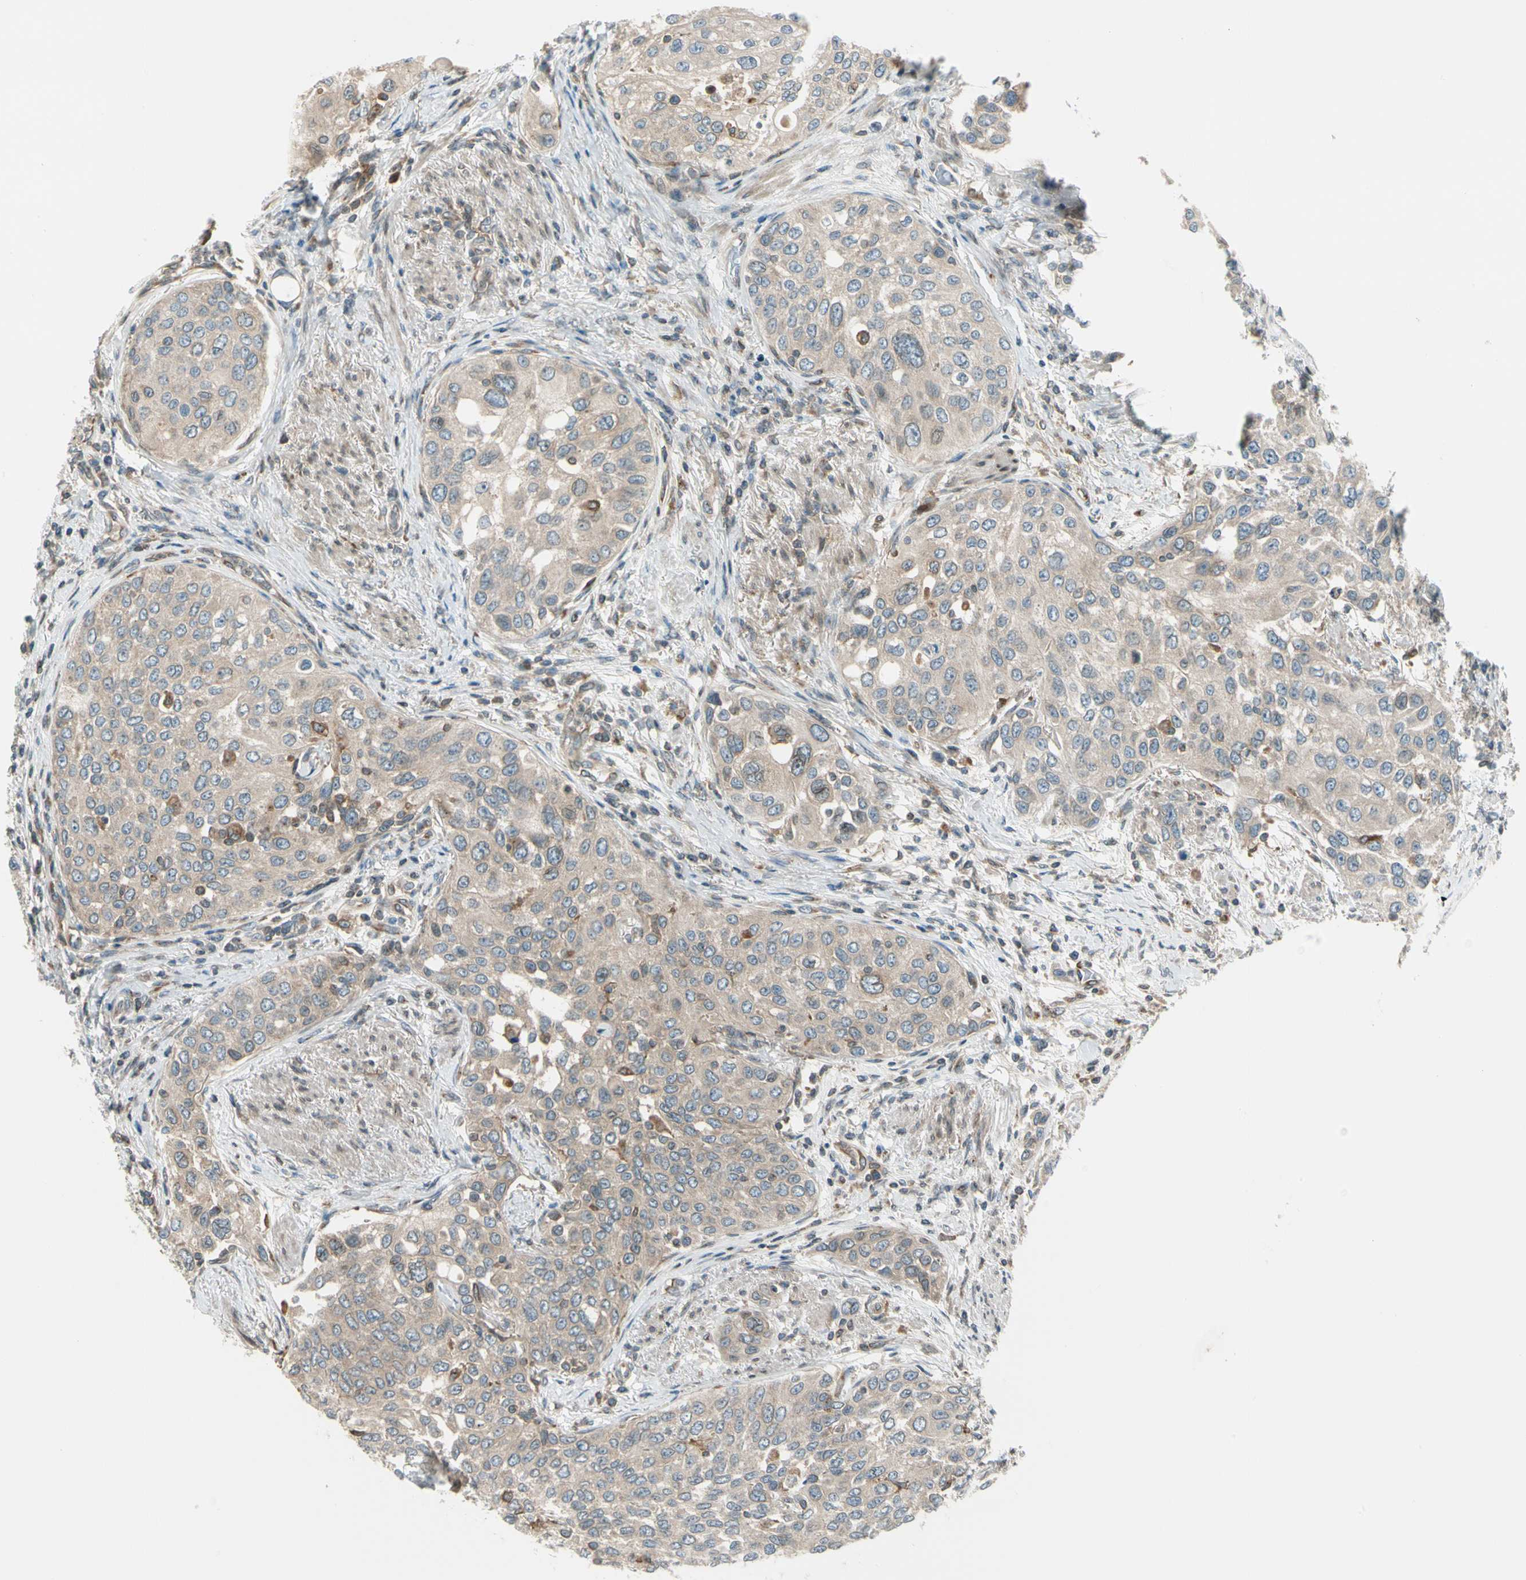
{"staining": {"intensity": "weak", "quantity": ">75%", "location": "cytoplasmic/membranous"}, "tissue": "urothelial cancer", "cell_type": "Tumor cells", "image_type": "cancer", "snomed": [{"axis": "morphology", "description": "Urothelial carcinoma, High grade"}, {"axis": "topography", "description": "Urinary bladder"}], "caption": "Protein expression analysis of urothelial carcinoma (high-grade) demonstrates weak cytoplasmic/membranous positivity in approximately >75% of tumor cells. The protein is shown in brown color, while the nuclei are stained blue.", "gene": "TRIO", "patient": {"sex": "female", "age": 56}}